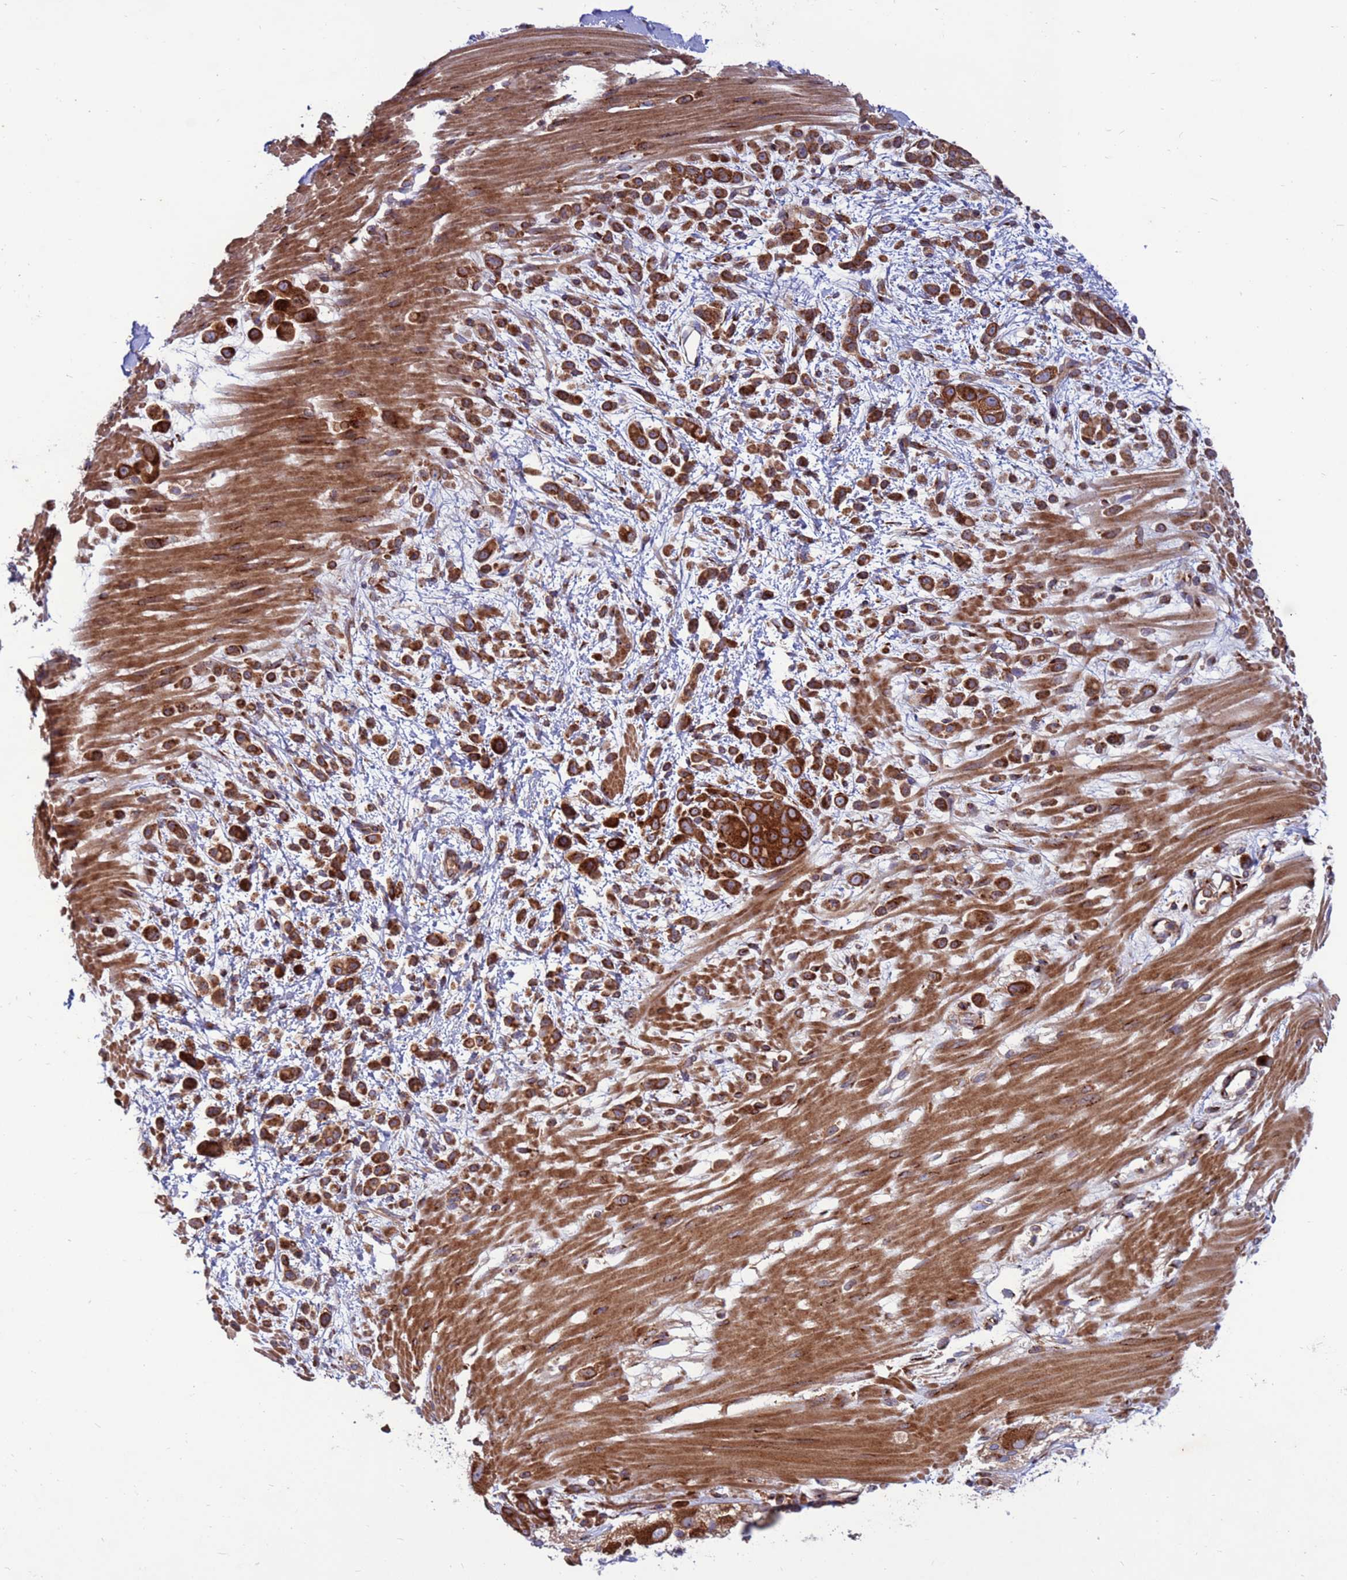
{"staining": {"intensity": "strong", "quantity": ">75%", "location": "cytoplasmic/membranous"}, "tissue": "pancreatic cancer", "cell_type": "Tumor cells", "image_type": "cancer", "snomed": [{"axis": "morphology", "description": "Normal tissue, NOS"}, {"axis": "morphology", "description": "Adenocarcinoma, NOS"}, {"axis": "topography", "description": "Pancreas"}], "caption": "Immunohistochemical staining of human pancreatic cancer exhibits high levels of strong cytoplasmic/membranous protein positivity in about >75% of tumor cells.", "gene": "ZC3HAV1", "patient": {"sex": "female", "age": 64}}